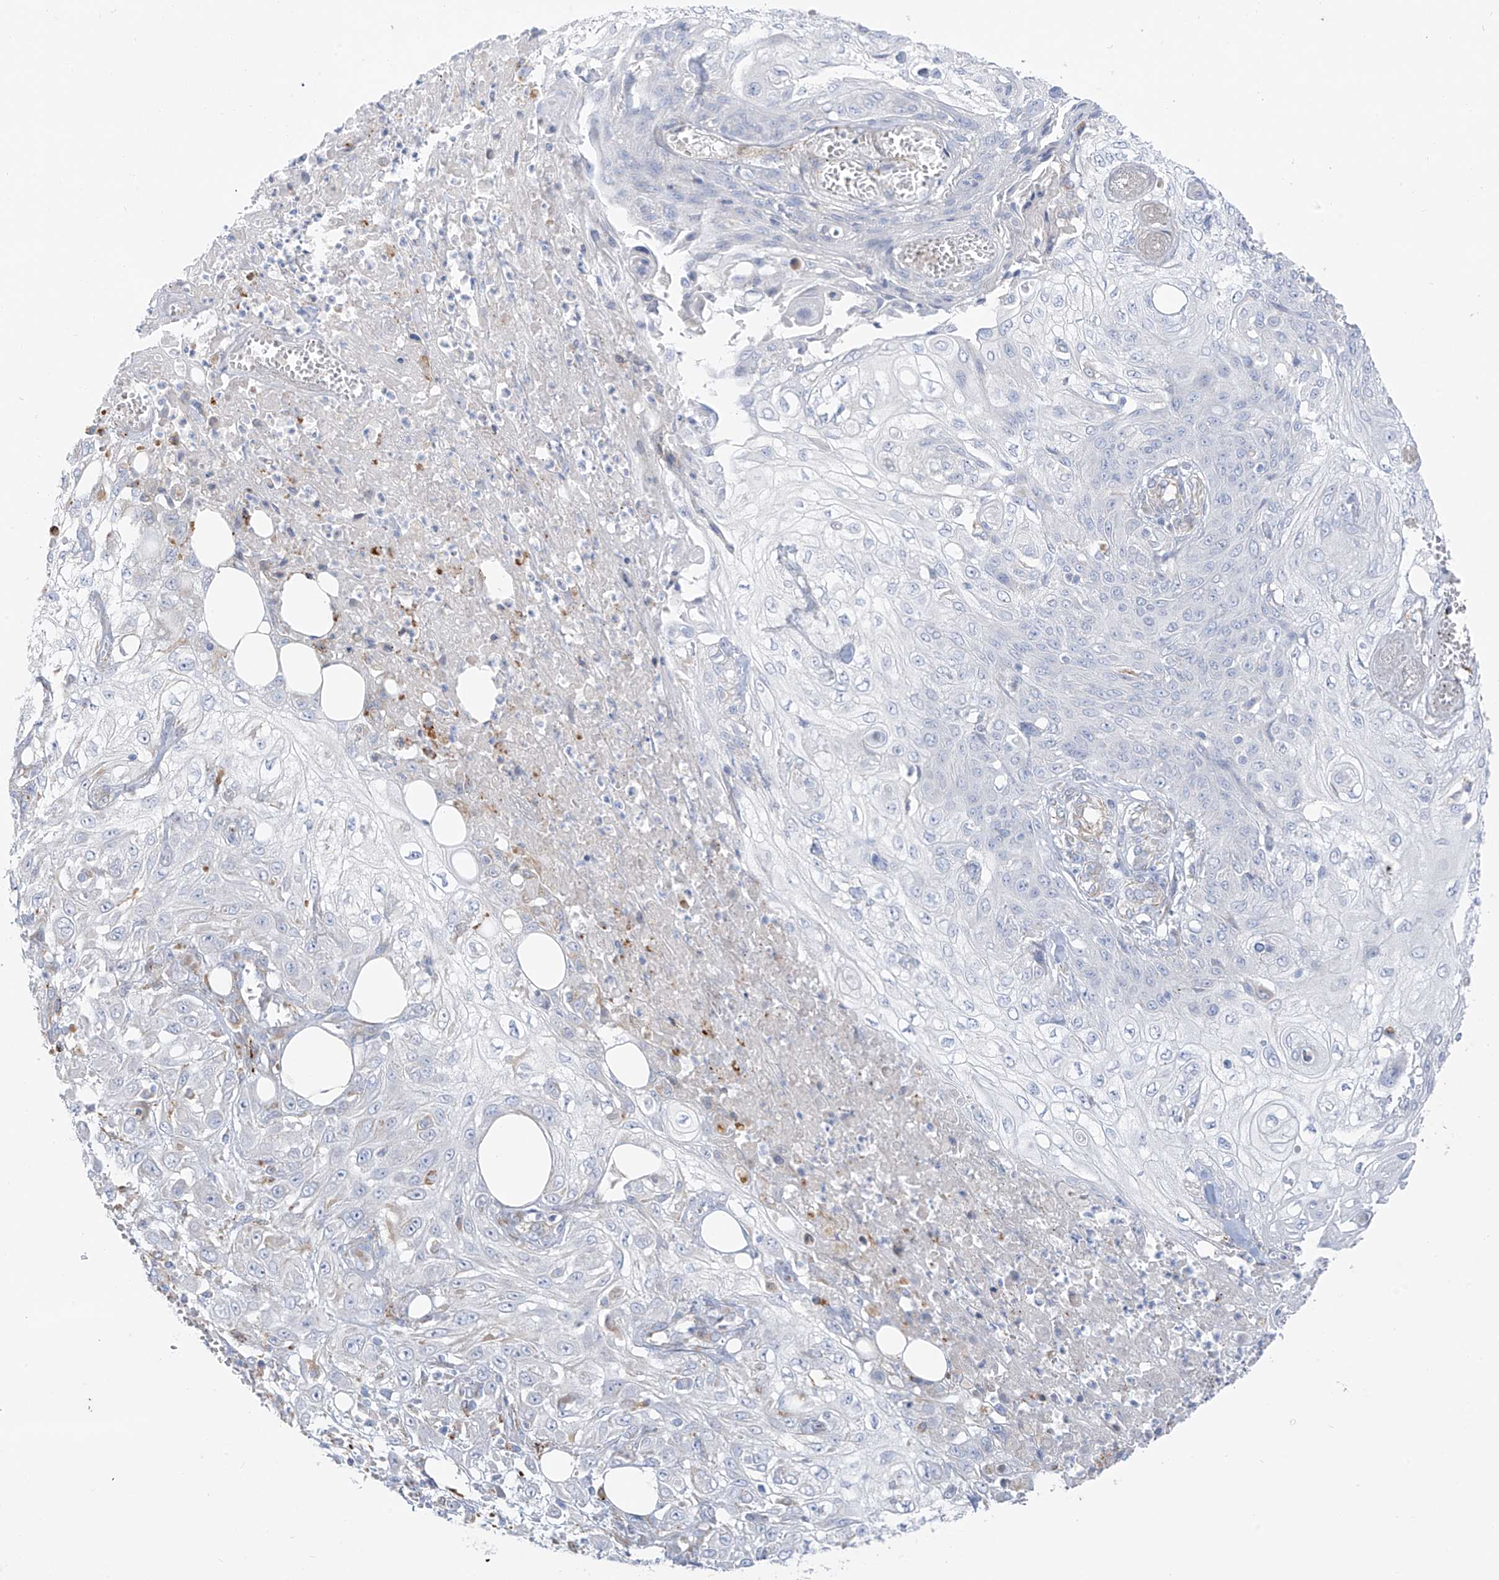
{"staining": {"intensity": "negative", "quantity": "none", "location": "none"}, "tissue": "skin cancer", "cell_type": "Tumor cells", "image_type": "cancer", "snomed": [{"axis": "morphology", "description": "Squamous cell carcinoma, NOS"}, {"axis": "morphology", "description": "Squamous cell carcinoma, metastatic, NOS"}, {"axis": "topography", "description": "Skin"}, {"axis": "topography", "description": "Lymph node"}], "caption": "Photomicrograph shows no significant protein positivity in tumor cells of skin metastatic squamous cell carcinoma.", "gene": "TAL2", "patient": {"sex": "male", "age": 75}}